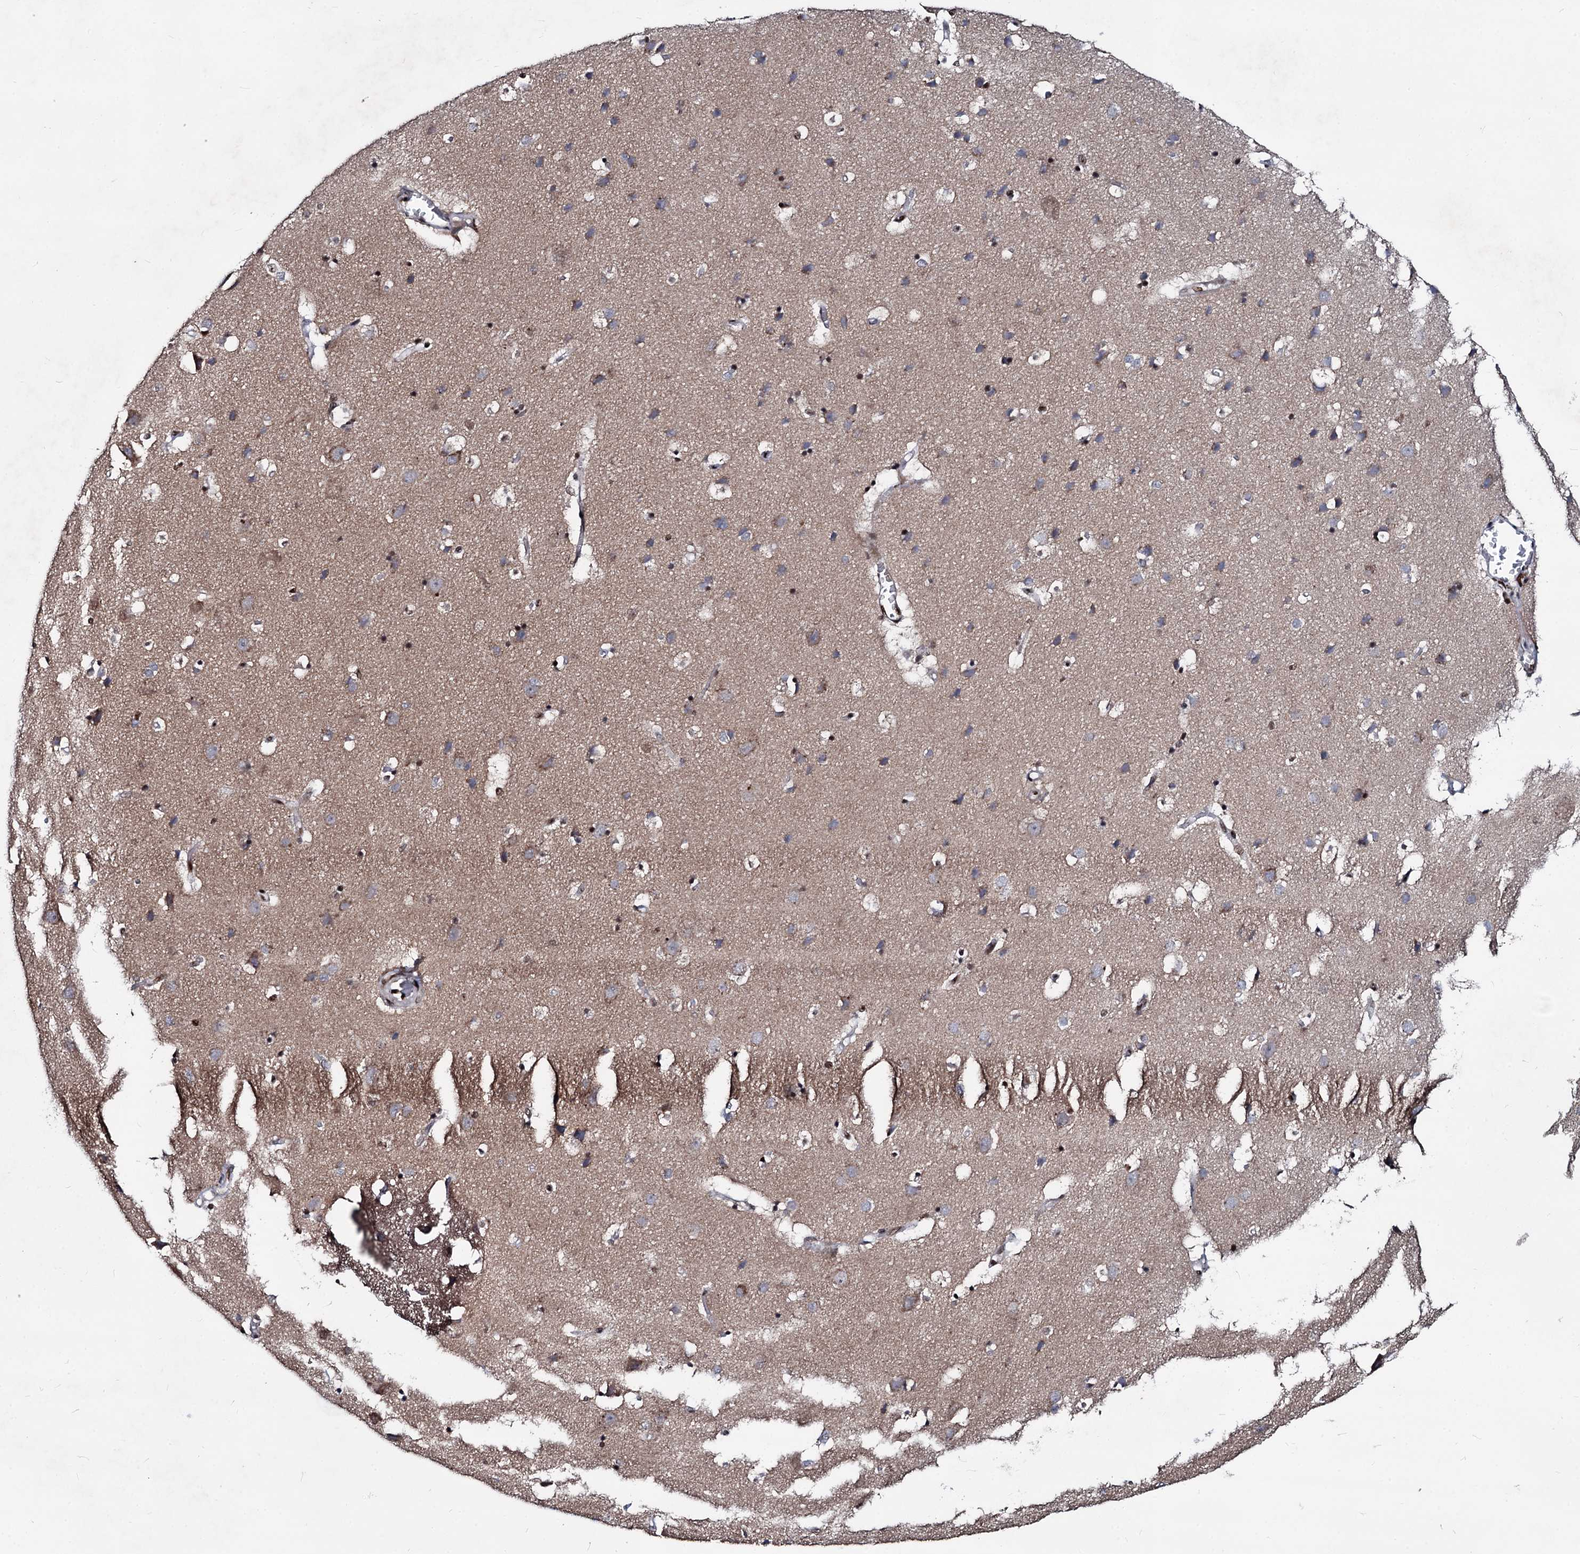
{"staining": {"intensity": "weak", "quantity": ">75%", "location": "nuclear"}, "tissue": "cerebral cortex", "cell_type": "Endothelial cells", "image_type": "normal", "snomed": [{"axis": "morphology", "description": "Normal tissue, NOS"}, {"axis": "topography", "description": "Cerebral cortex"}], "caption": "This is a micrograph of IHC staining of benign cerebral cortex, which shows weak expression in the nuclear of endothelial cells.", "gene": "GALNT11", "patient": {"sex": "male", "age": 54}}